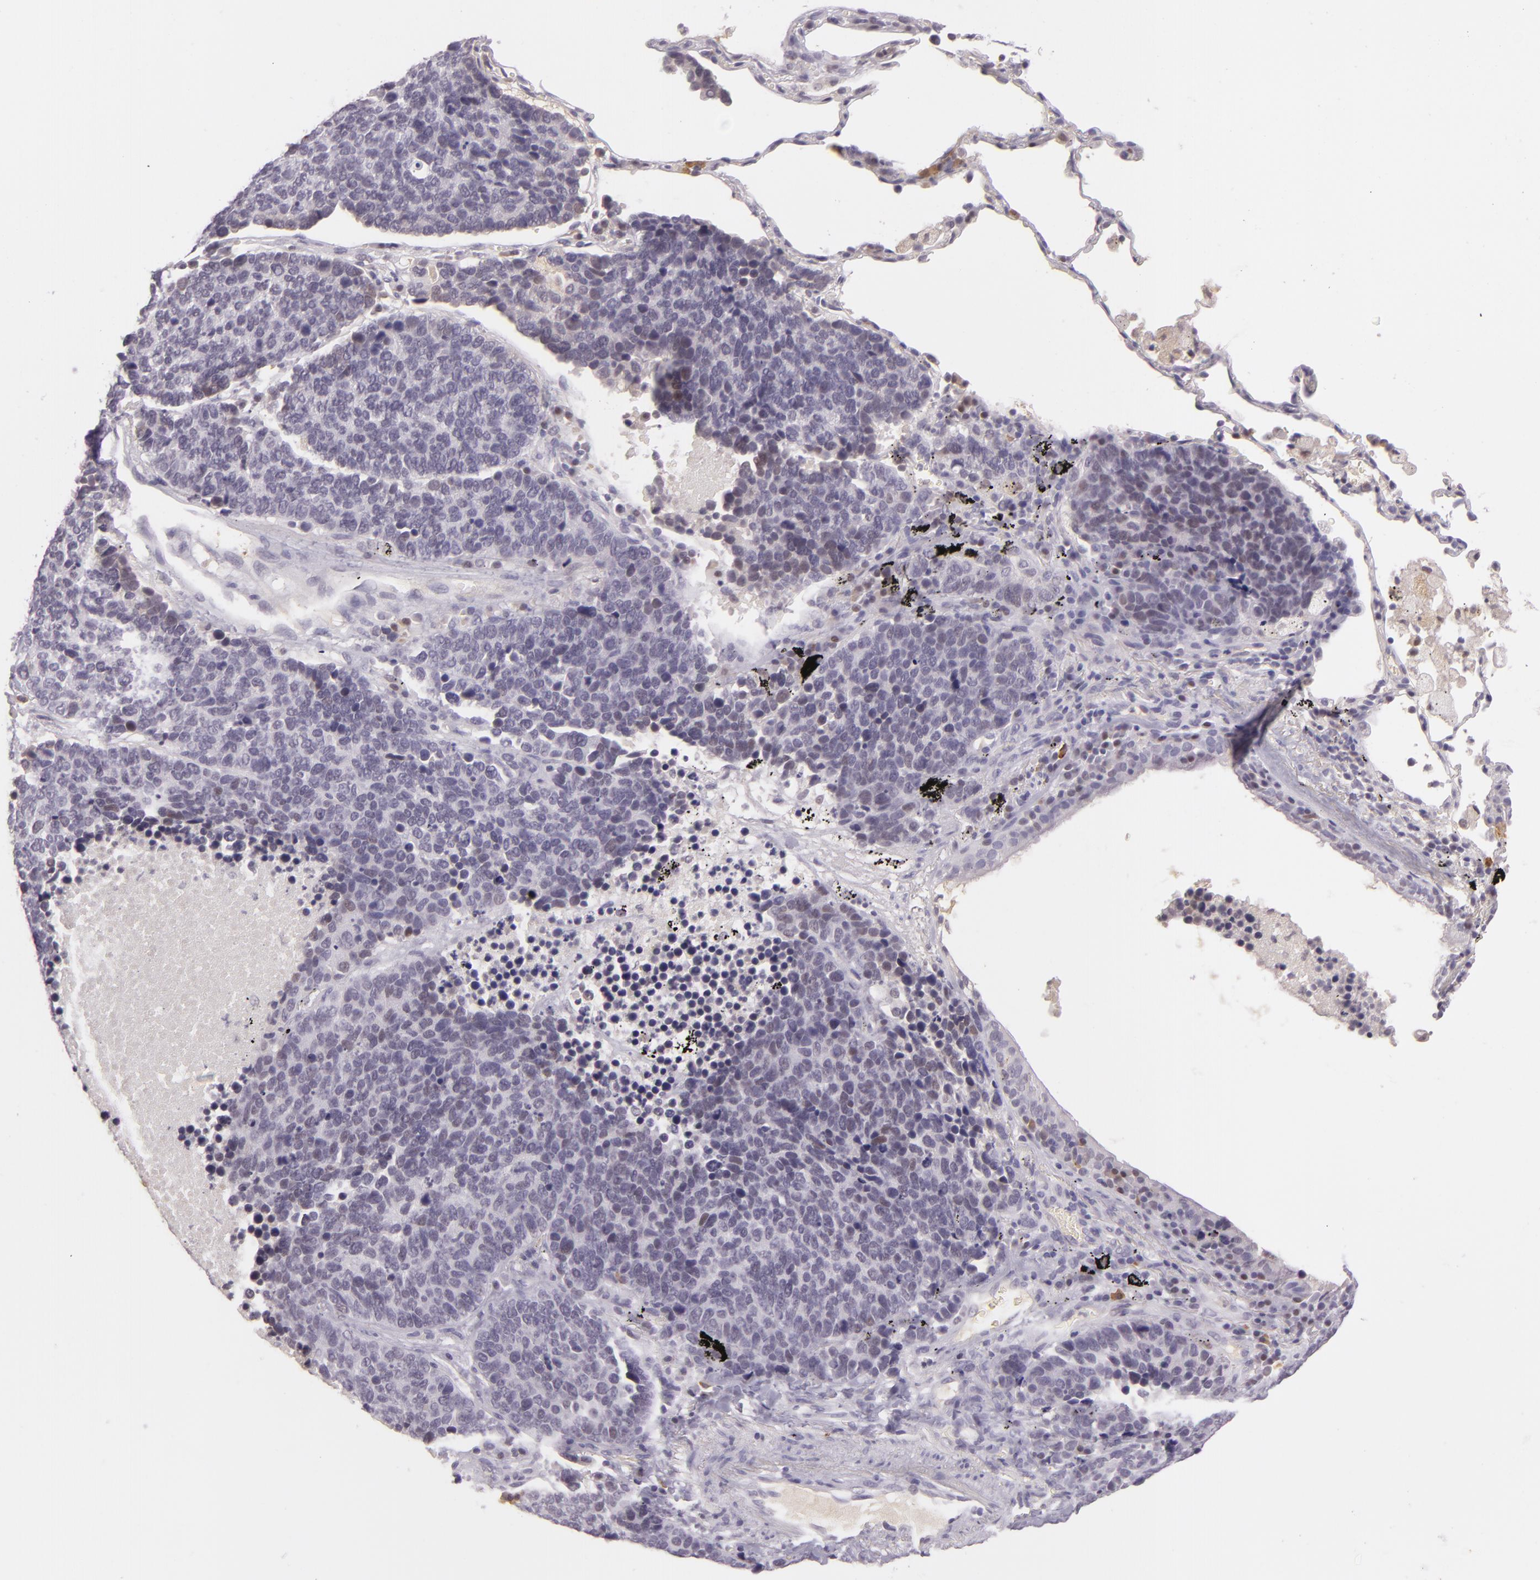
{"staining": {"intensity": "negative", "quantity": "none", "location": "none"}, "tissue": "lung cancer", "cell_type": "Tumor cells", "image_type": "cancer", "snomed": [{"axis": "morphology", "description": "Neoplasm, malignant, NOS"}, {"axis": "topography", "description": "Lung"}], "caption": "A high-resolution histopathology image shows IHC staining of lung cancer, which displays no significant positivity in tumor cells. (DAB (3,3'-diaminobenzidine) immunohistochemistry visualized using brightfield microscopy, high magnification).", "gene": "CHEK2", "patient": {"sex": "female", "age": 75}}